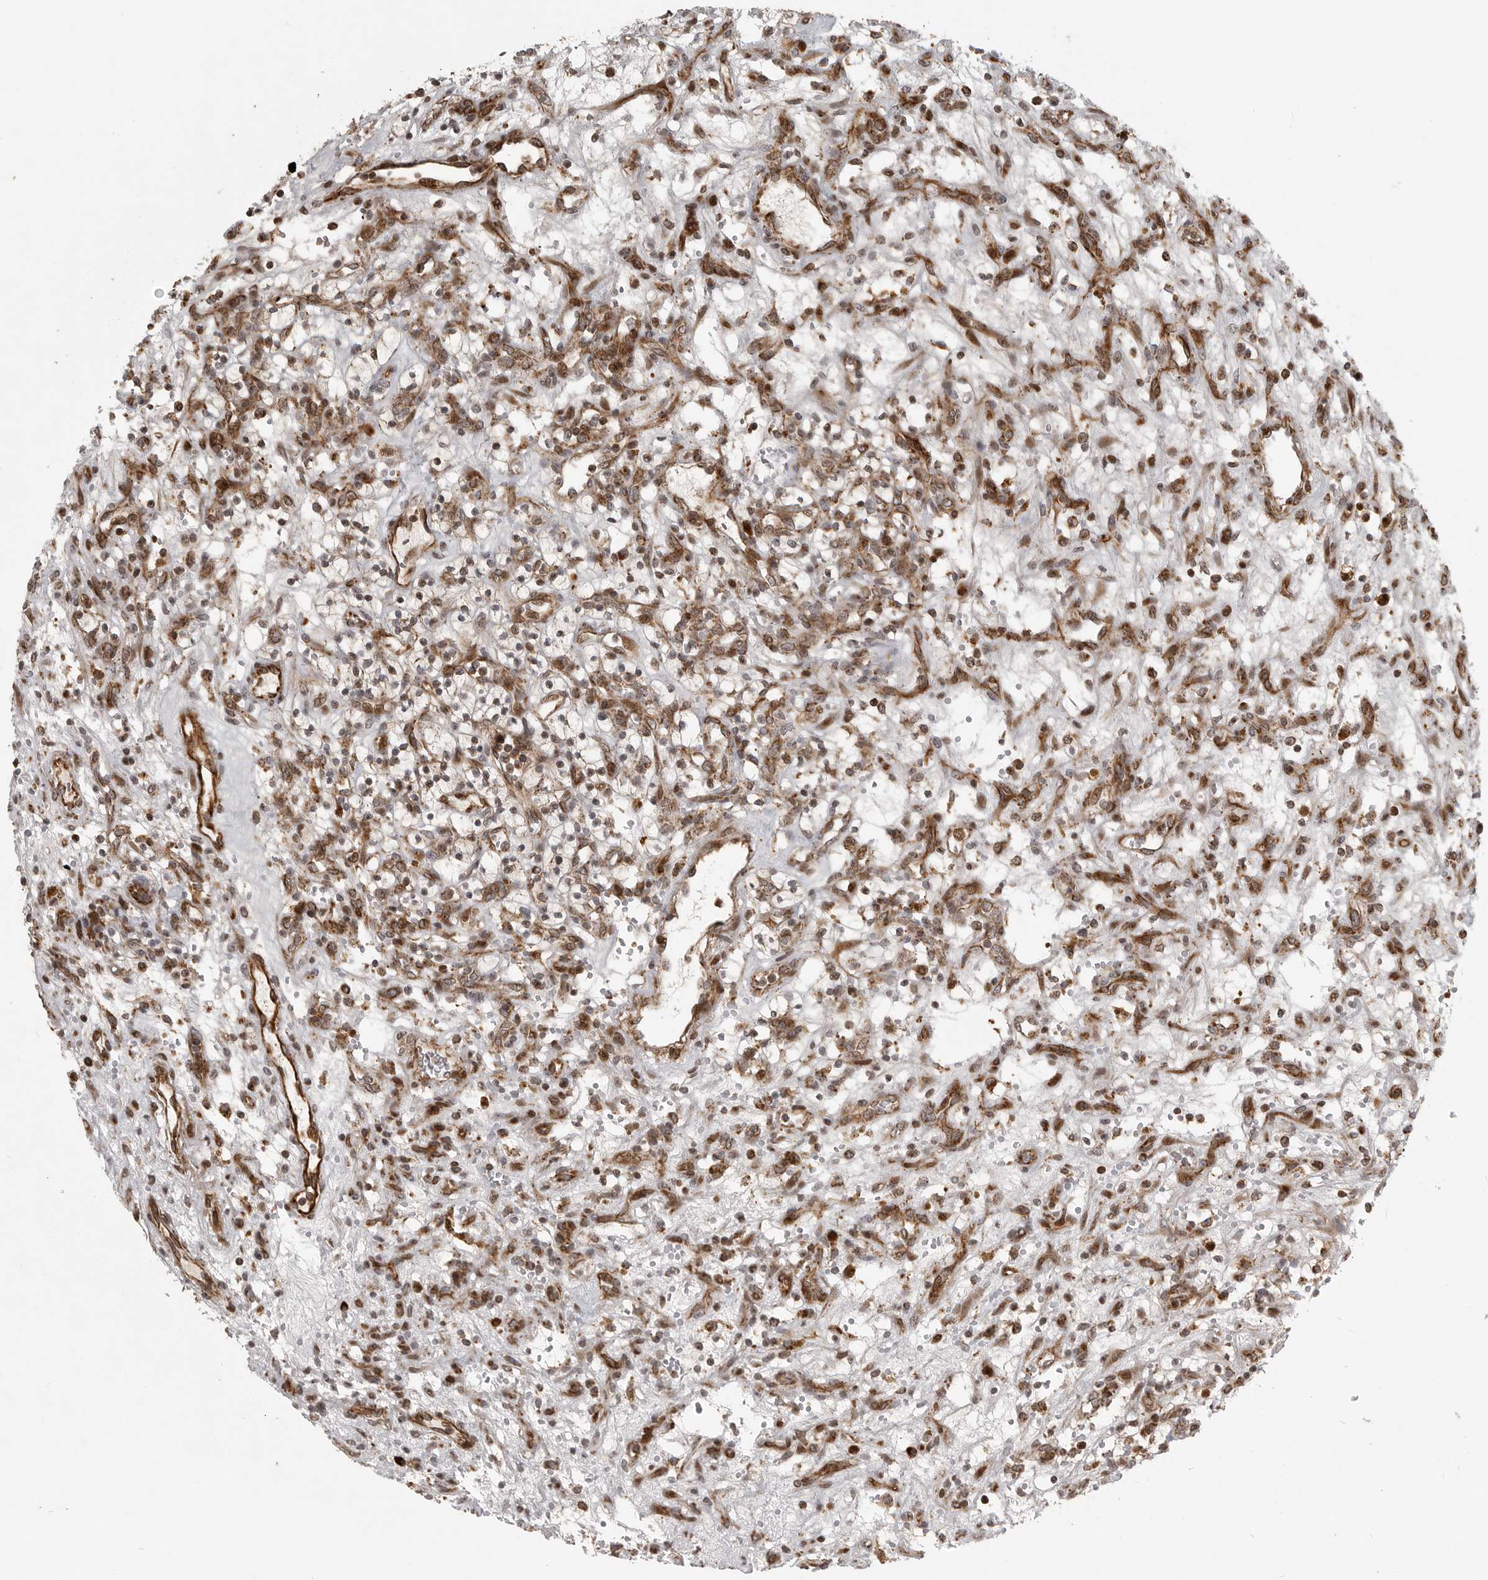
{"staining": {"intensity": "moderate", "quantity": "25%-75%", "location": "cytoplasmic/membranous"}, "tissue": "renal cancer", "cell_type": "Tumor cells", "image_type": "cancer", "snomed": [{"axis": "morphology", "description": "Adenocarcinoma, NOS"}, {"axis": "topography", "description": "Kidney"}], "caption": "Immunohistochemical staining of renal adenocarcinoma displays moderate cytoplasmic/membranous protein staining in approximately 25%-75% of tumor cells.", "gene": "NARS2", "patient": {"sex": "female", "age": 57}}